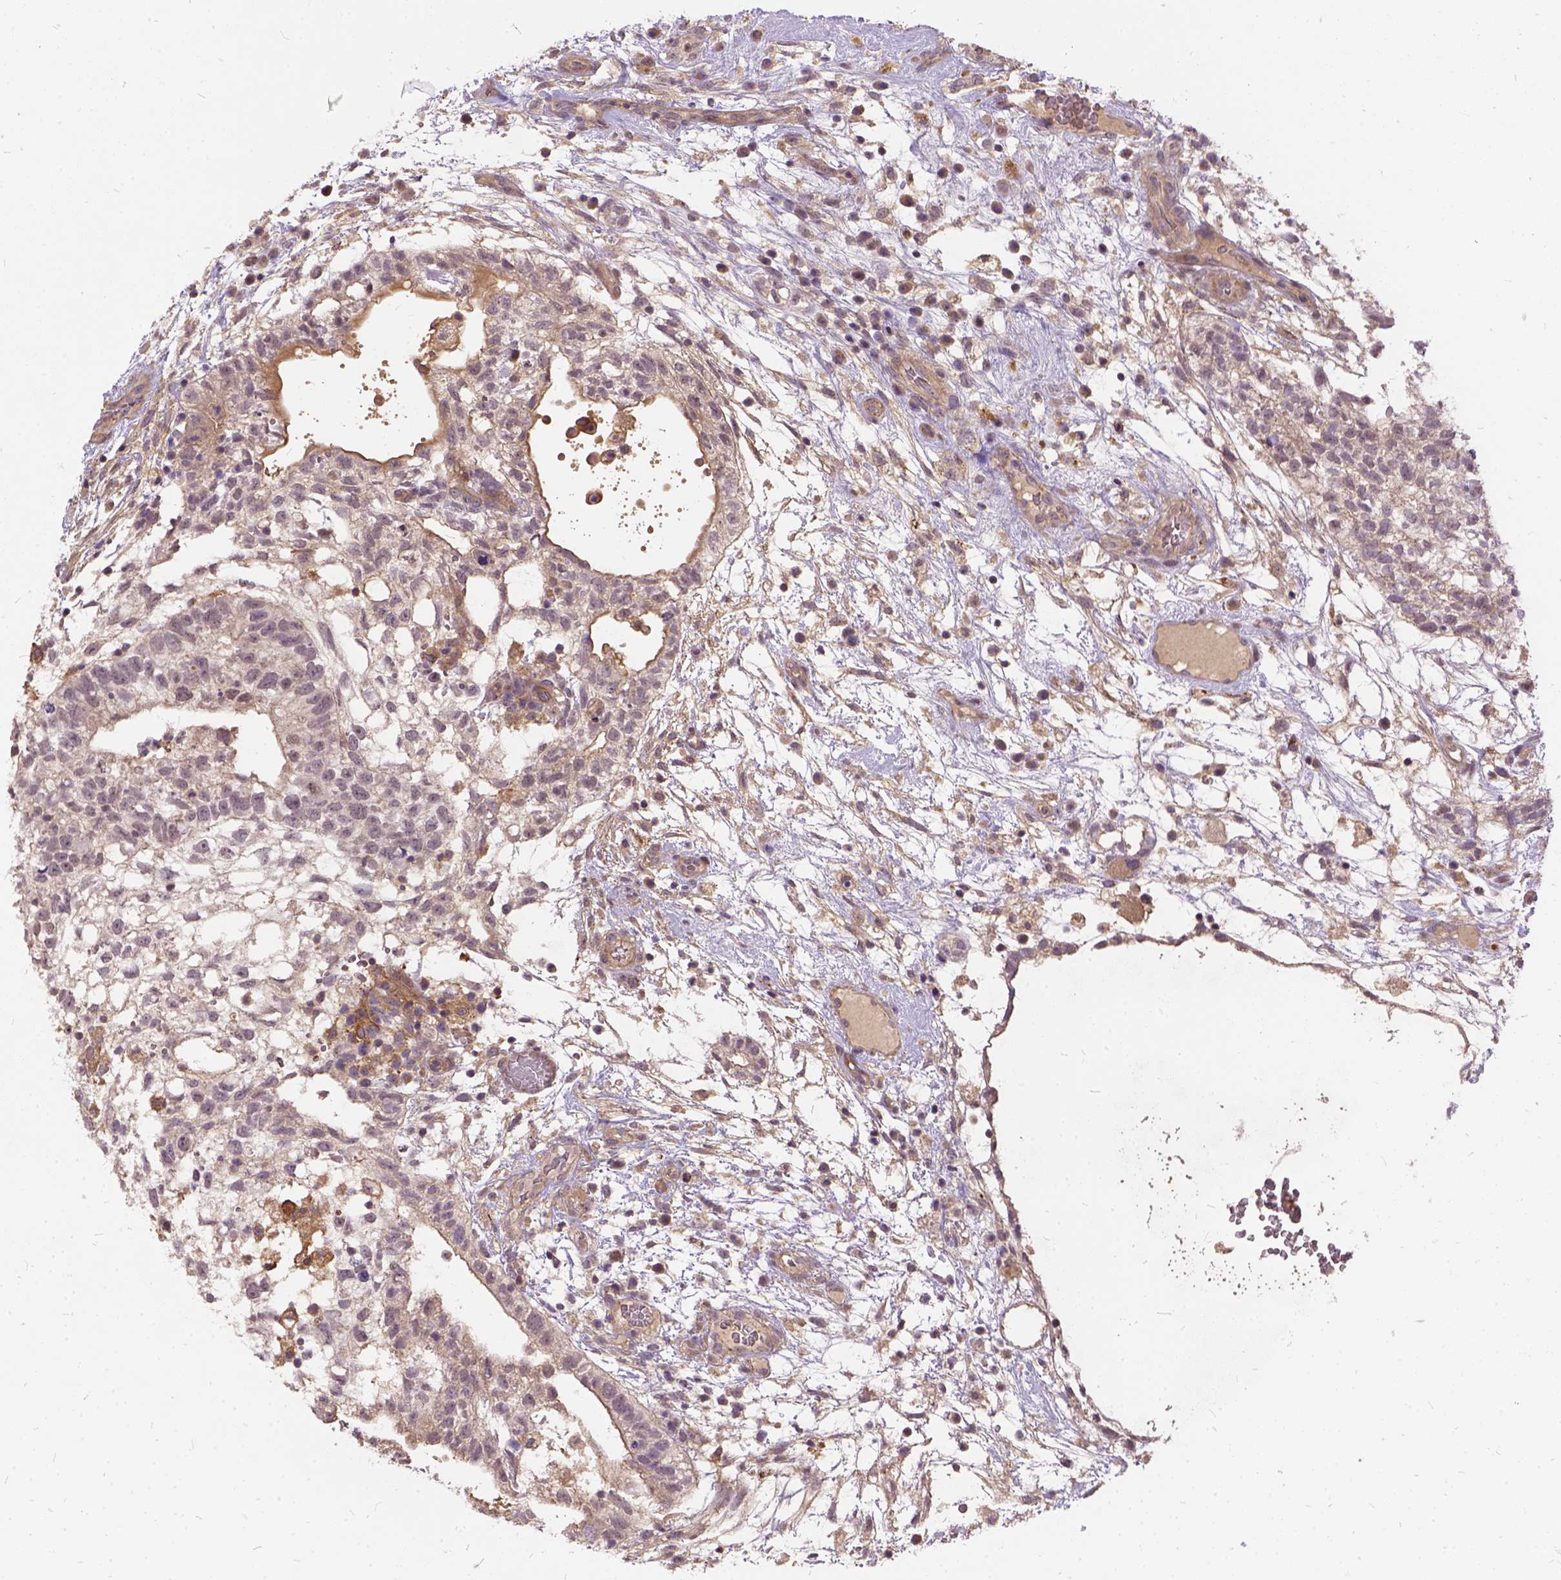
{"staining": {"intensity": "weak", "quantity": "25%-75%", "location": "cytoplasmic/membranous"}, "tissue": "testis cancer", "cell_type": "Tumor cells", "image_type": "cancer", "snomed": [{"axis": "morphology", "description": "Normal tissue, NOS"}, {"axis": "morphology", "description": "Carcinoma, Embryonal, NOS"}, {"axis": "topography", "description": "Testis"}], "caption": "The histopathology image reveals a brown stain indicating the presence of a protein in the cytoplasmic/membranous of tumor cells in testis embryonal carcinoma. Immunohistochemistry (ihc) stains the protein in brown and the nuclei are stained blue.", "gene": "ILRUN", "patient": {"sex": "male", "age": 32}}